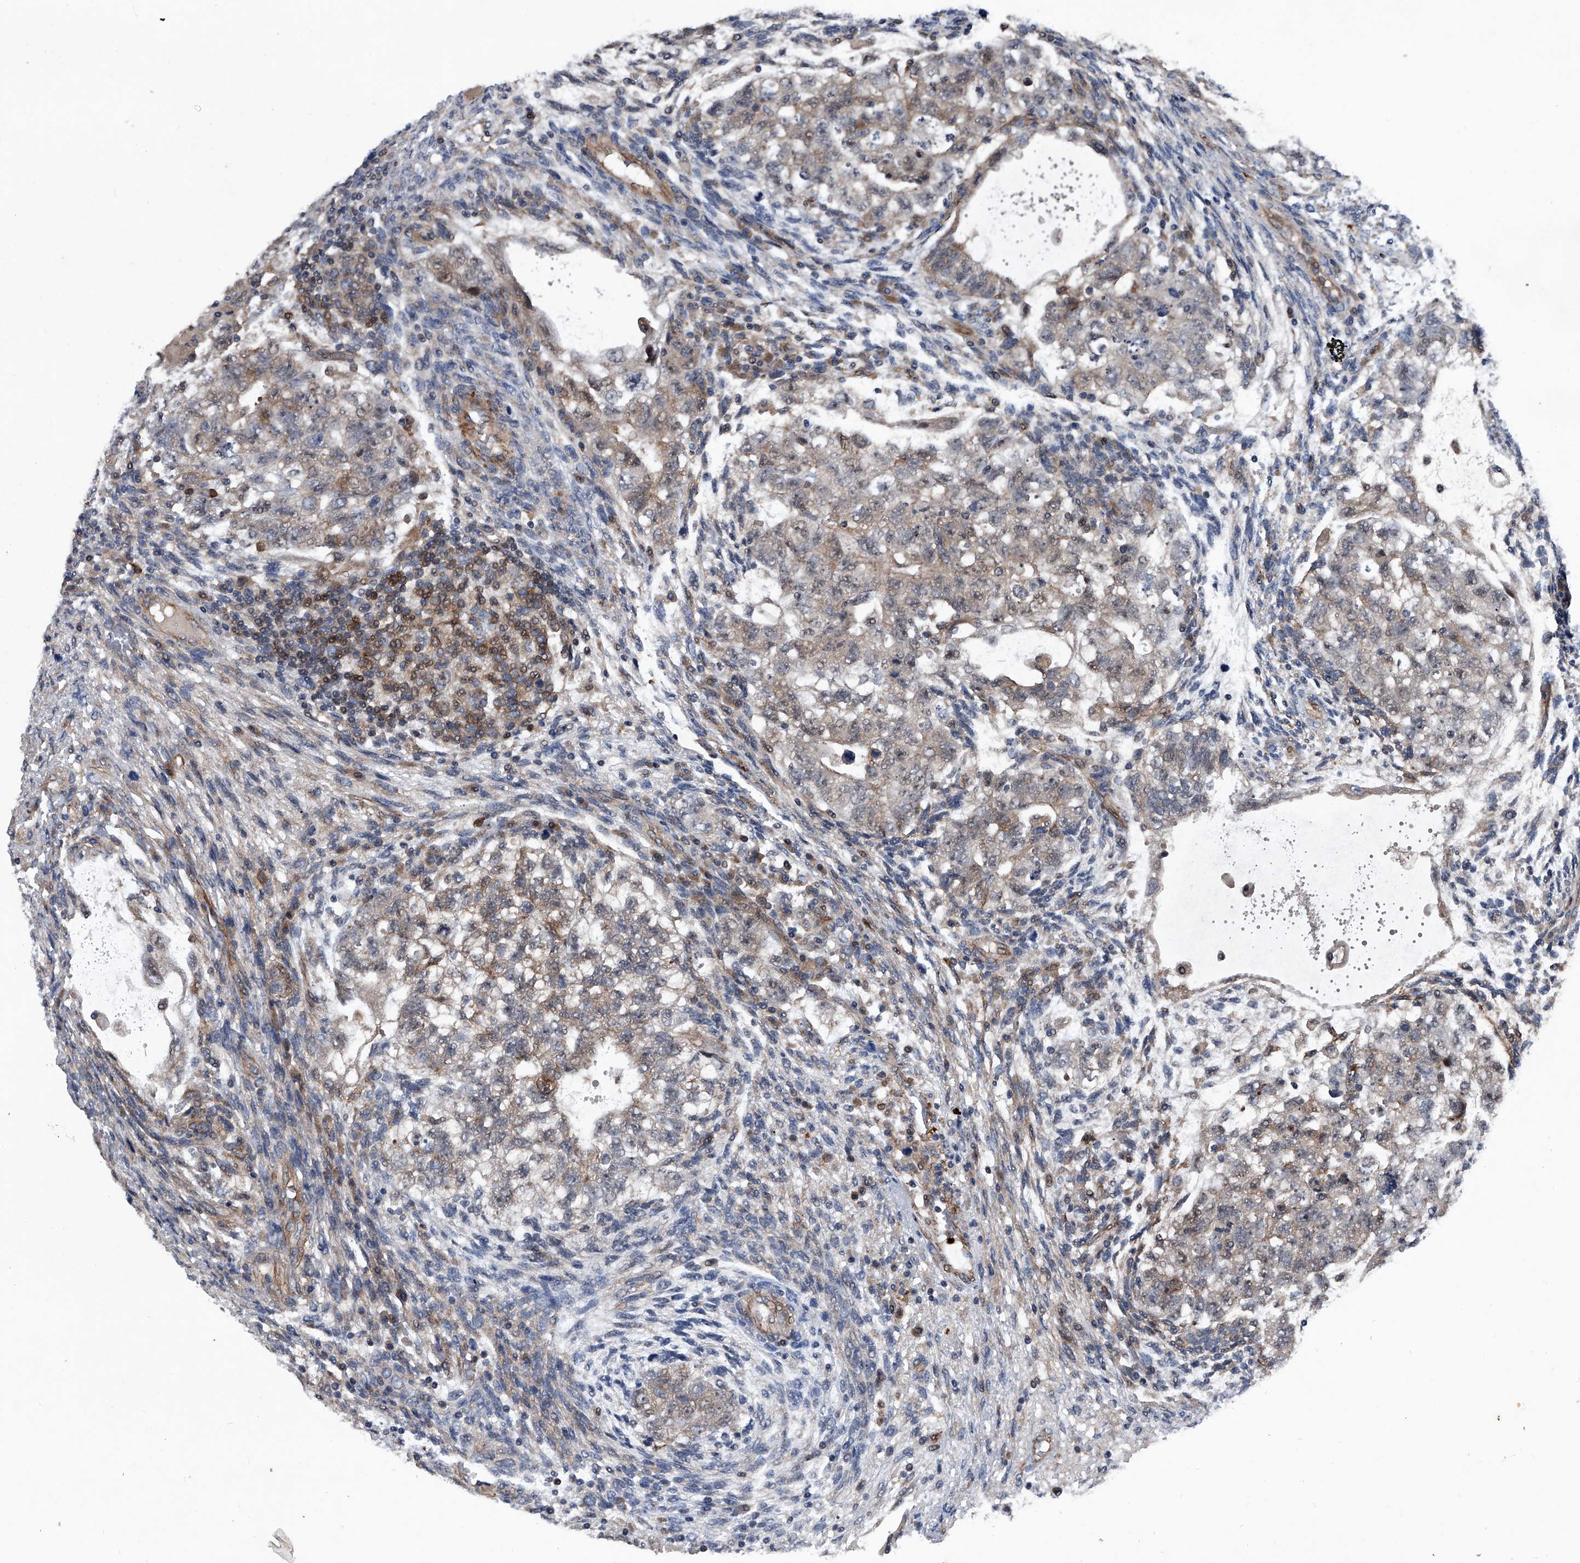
{"staining": {"intensity": "weak", "quantity": "25%-75%", "location": "cytoplasmic/membranous,nuclear"}, "tissue": "testis cancer", "cell_type": "Tumor cells", "image_type": "cancer", "snomed": [{"axis": "morphology", "description": "Carcinoma, Embryonal, NOS"}, {"axis": "topography", "description": "Testis"}], "caption": "Immunohistochemistry (IHC) (DAB (3,3'-diaminobenzidine)) staining of human testis embryonal carcinoma reveals weak cytoplasmic/membranous and nuclear protein positivity in approximately 25%-75% of tumor cells. (DAB (3,3'-diaminobenzidine) IHC, brown staining for protein, blue staining for nuclei).", "gene": "MAPKAP1", "patient": {"sex": "male", "age": 36}}